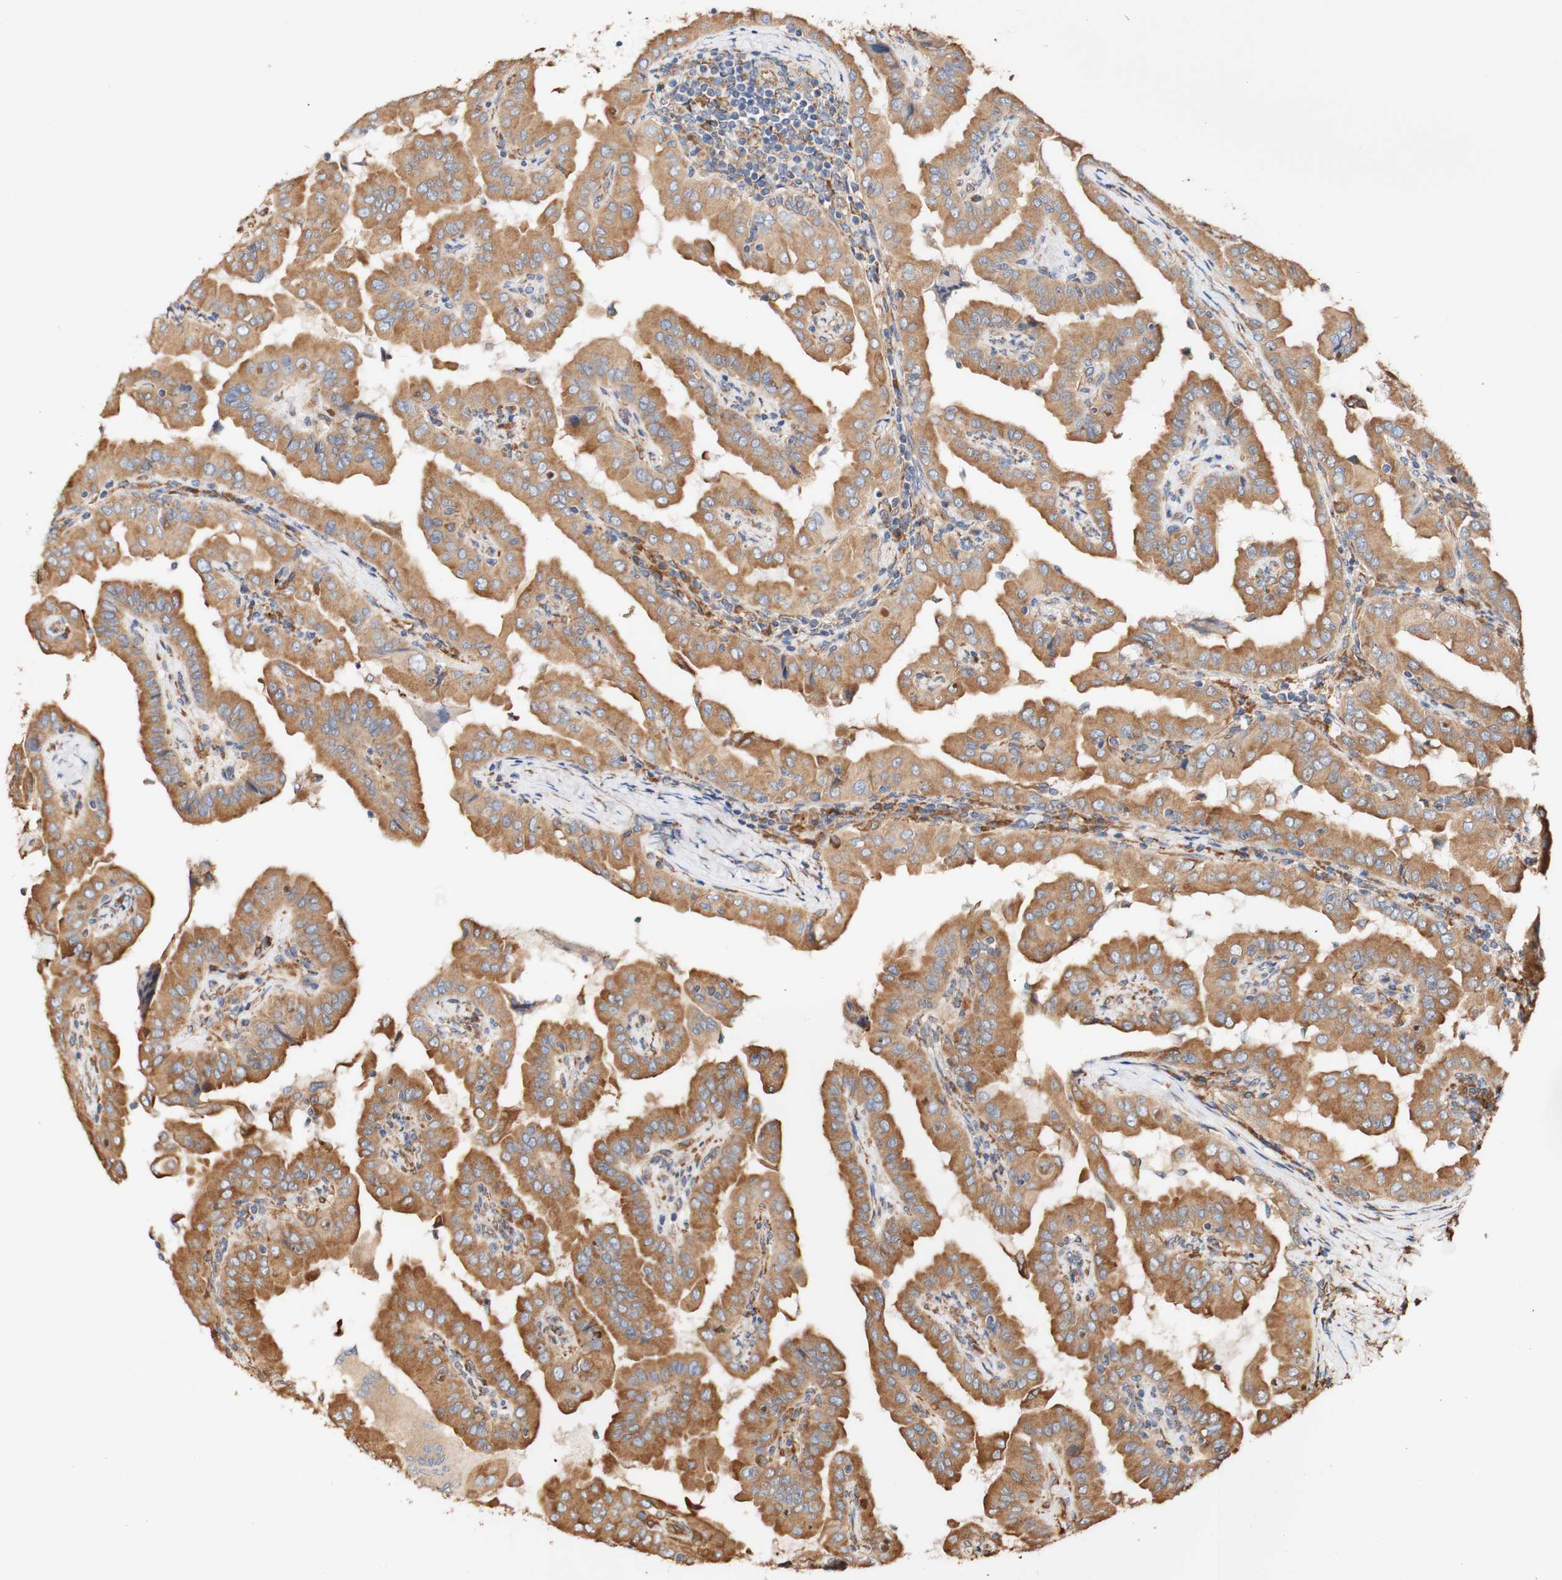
{"staining": {"intensity": "moderate", "quantity": ">75%", "location": "cytoplasmic/membranous"}, "tissue": "thyroid cancer", "cell_type": "Tumor cells", "image_type": "cancer", "snomed": [{"axis": "morphology", "description": "Papillary adenocarcinoma, NOS"}, {"axis": "topography", "description": "Thyroid gland"}], "caption": "Human thyroid cancer stained with a protein marker displays moderate staining in tumor cells.", "gene": "EIF2AK4", "patient": {"sex": "male", "age": 33}}